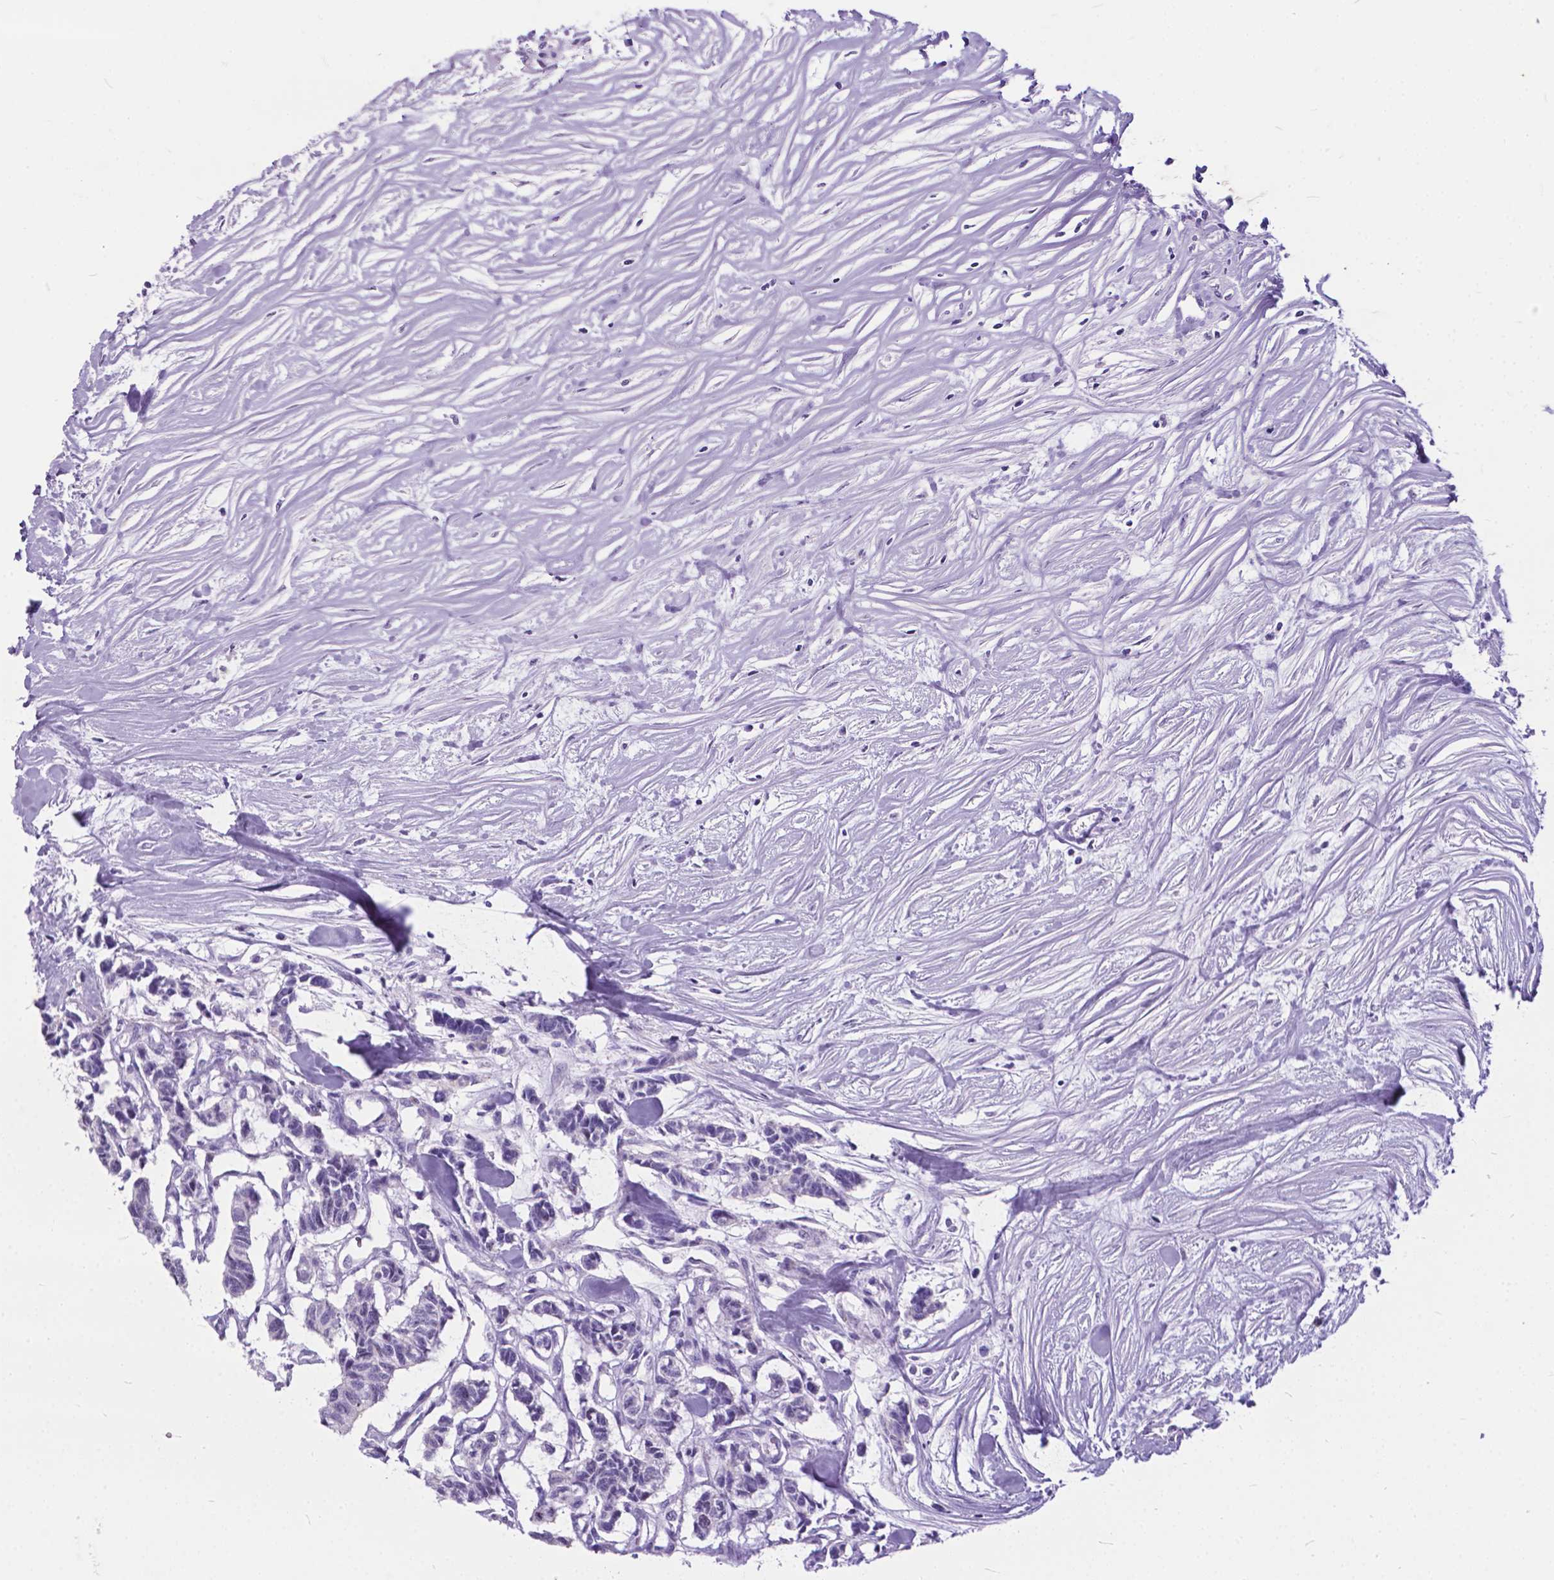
{"staining": {"intensity": "negative", "quantity": "none", "location": "none"}, "tissue": "carcinoid", "cell_type": "Tumor cells", "image_type": "cancer", "snomed": [{"axis": "morphology", "description": "Carcinoid, malignant, NOS"}, {"axis": "topography", "description": "Kidney"}], "caption": "A high-resolution photomicrograph shows immunohistochemistry staining of carcinoid (malignant), which exhibits no significant positivity in tumor cells. (DAB (3,3'-diaminobenzidine) immunohistochemistry with hematoxylin counter stain).", "gene": "BSND", "patient": {"sex": "female", "age": 41}}